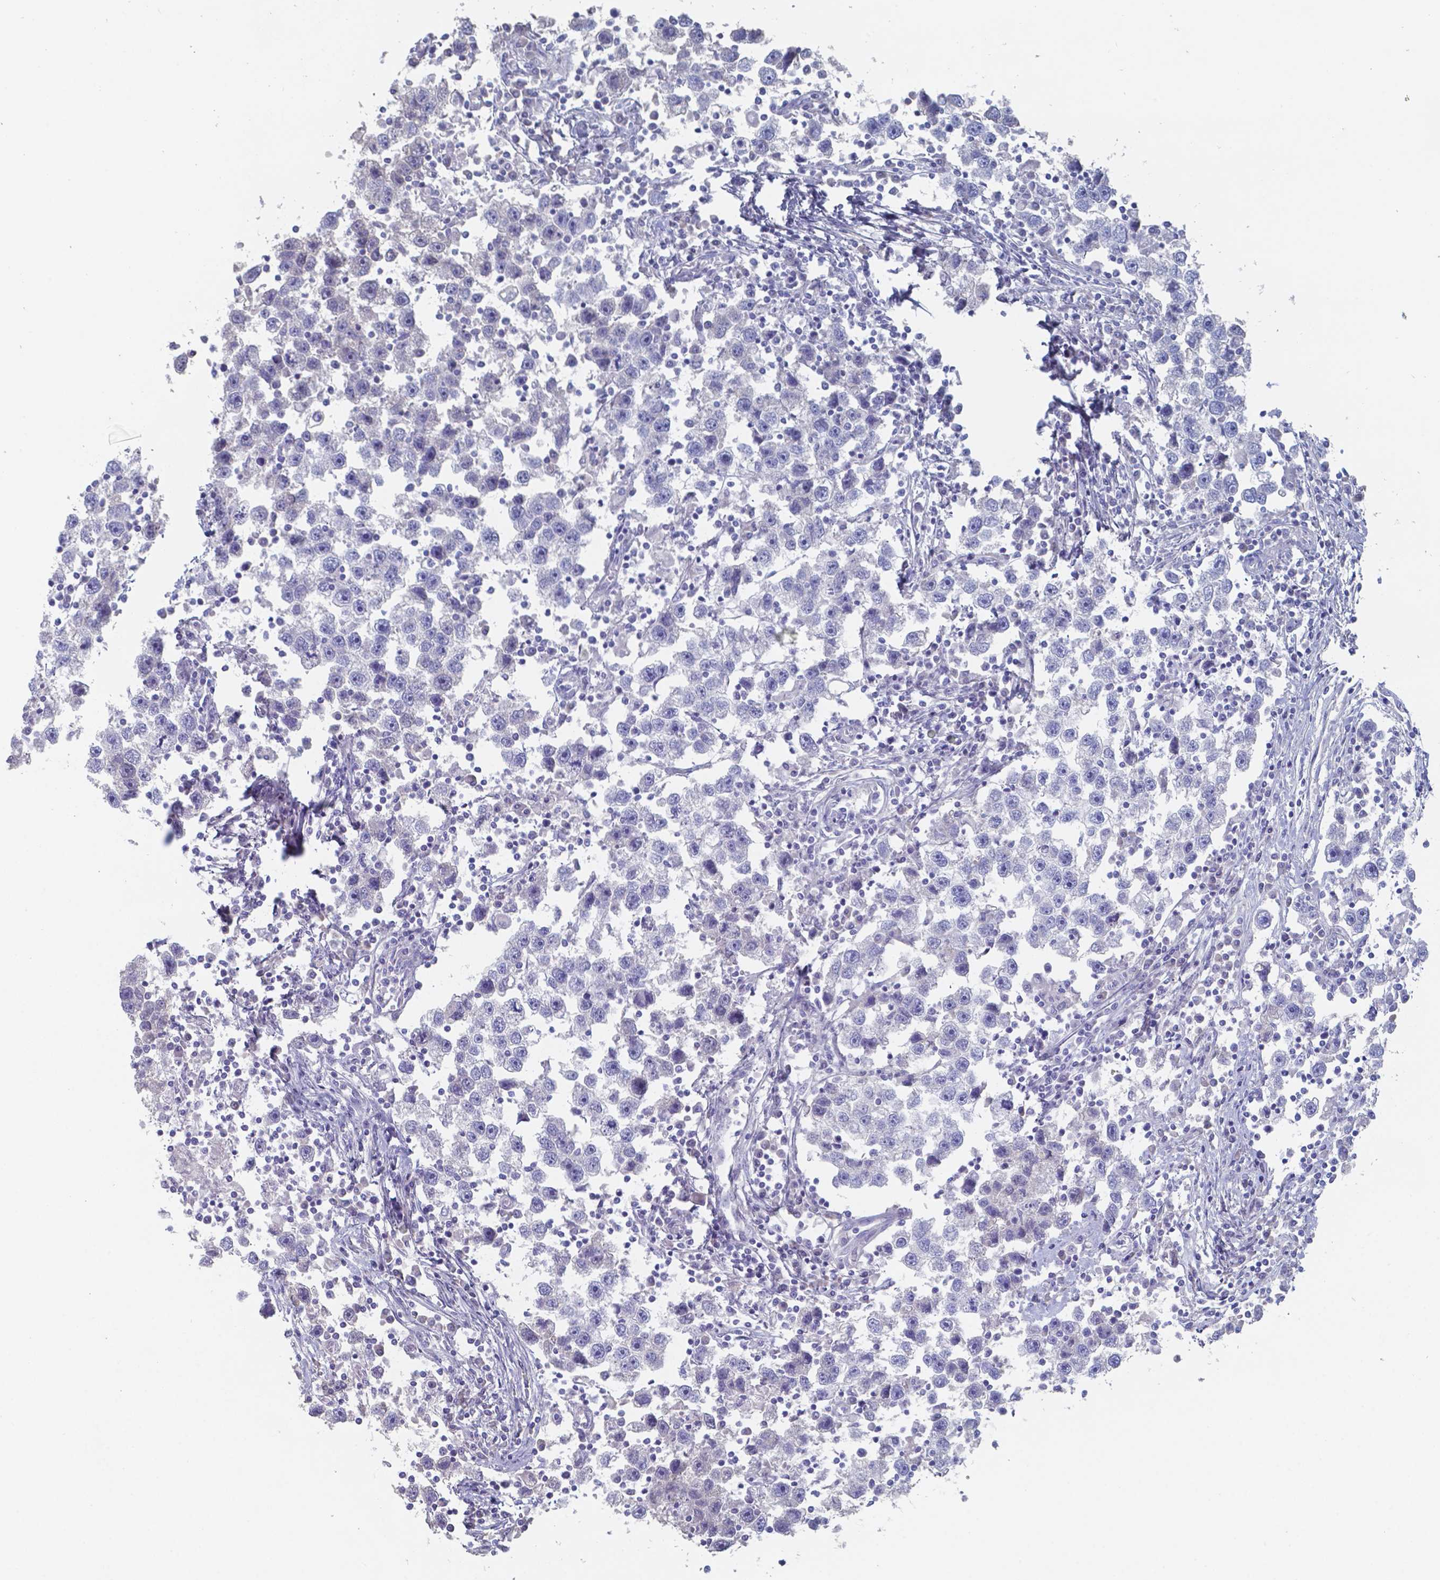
{"staining": {"intensity": "negative", "quantity": "none", "location": "none"}, "tissue": "testis cancer", "cell_type": "Tumor cells", "image_type": "cancer", "snomed": [{"axis": "morphology", "description": "Seminoma, NOS"}, {"axis": "topography", "description": "Testis"}], "caption": "An image of testis cancer (seminoma) stained for a protein demonstrates no brown staining in tumor cells. Nuclei are stained in blue.", "gene": "FOXJ1", "patient": {"sex": "male", "age": 30}}